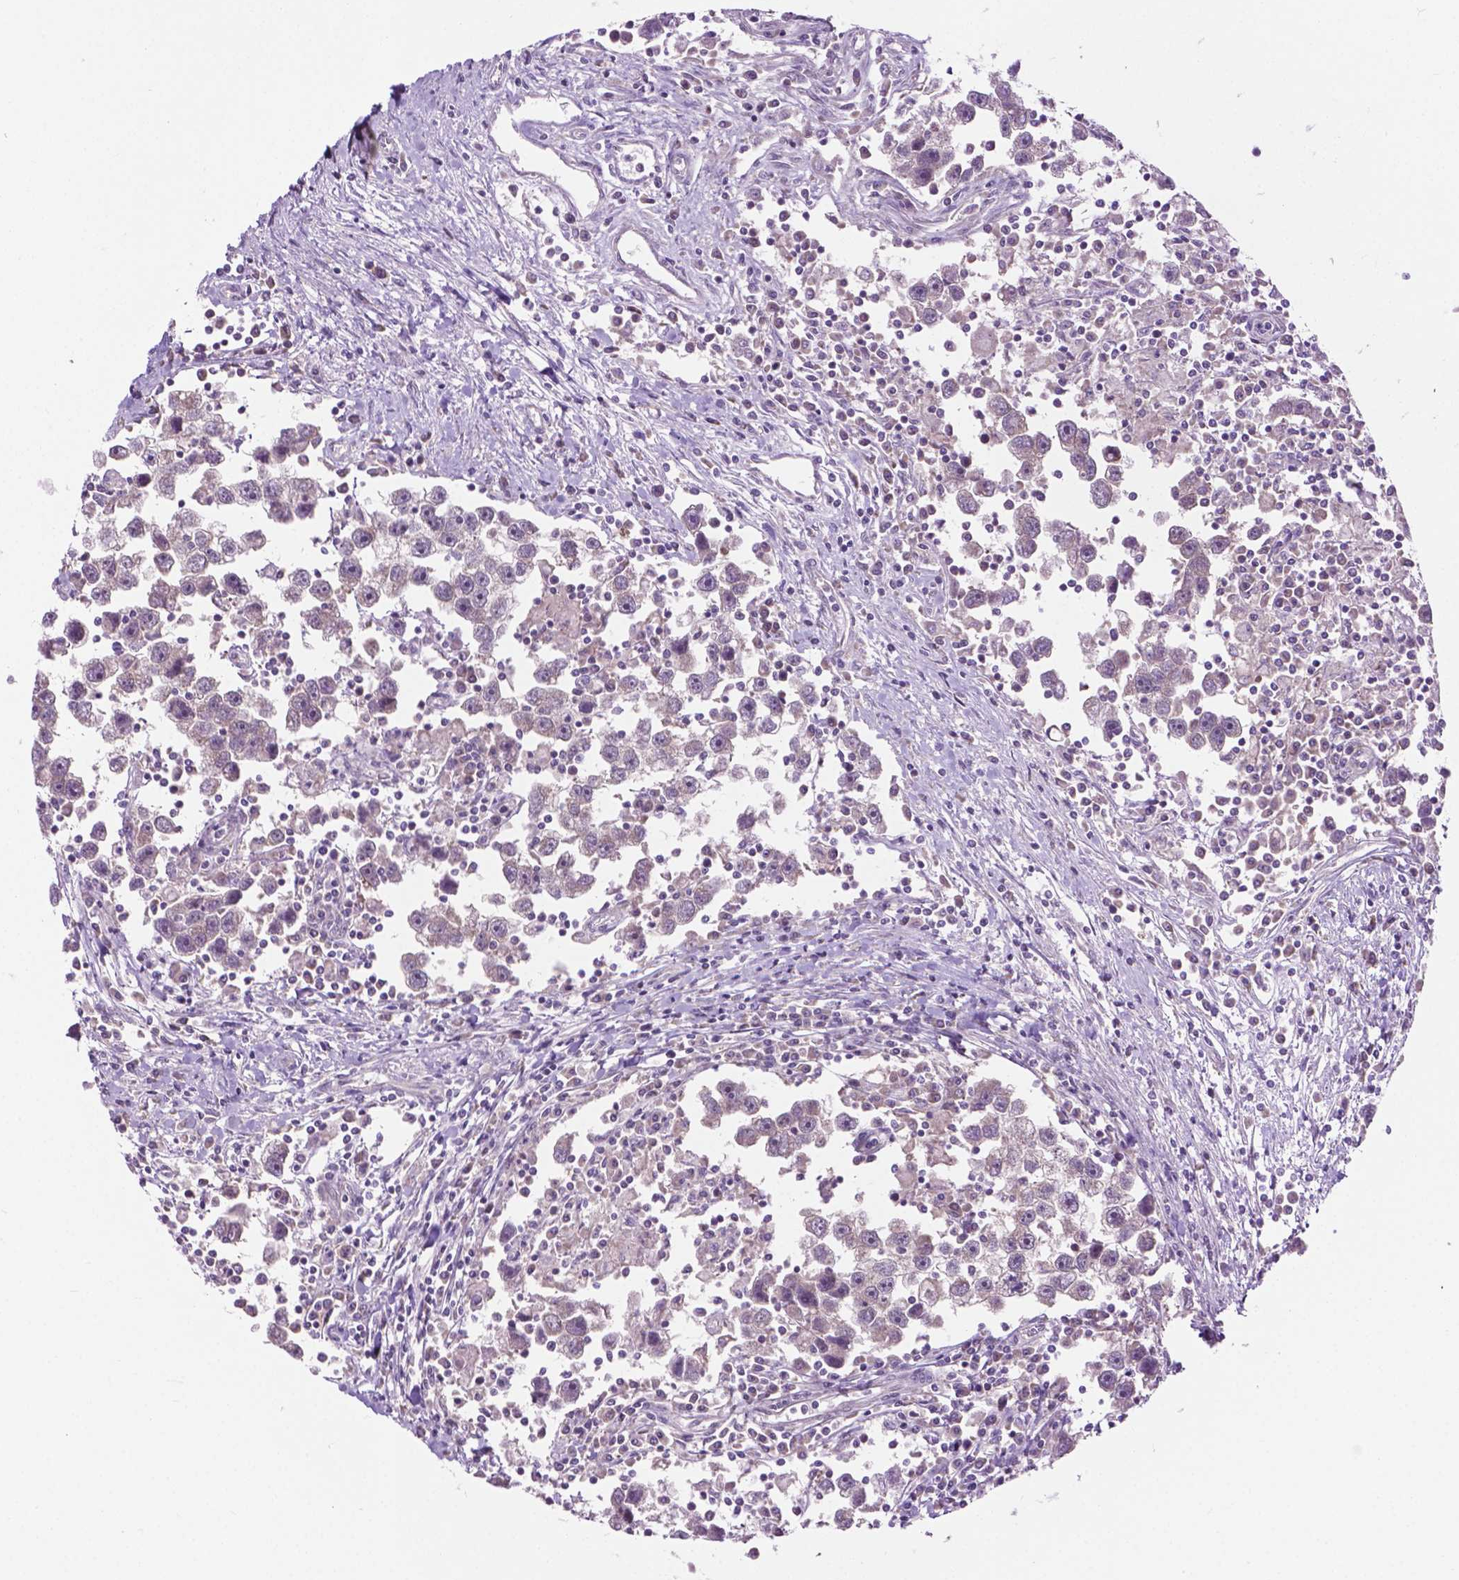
{"staining": {"intensity": "negative", "quantity": "none", "location": "none"}, "tissue": "testis cancer", "cell_type": "Tumor cells", "image_type": "cancer", "snomed": [{"axis": "morphology", "description": "Seminoma, NOS"}, {"axis": "topography", "description": "Testis"}], "caption": "A photomicrograph of human testis seminoma is negative for staining in tumor cells. The staining was performed using DAB (3,3'-diaminobenzidine) to visualize the protein expression in brown, while the nuclei were stained in blue with hematoxylin (Magnification: 20x).", "gene": "MZT1", "patient": {"sex": "male", "age": 30}}